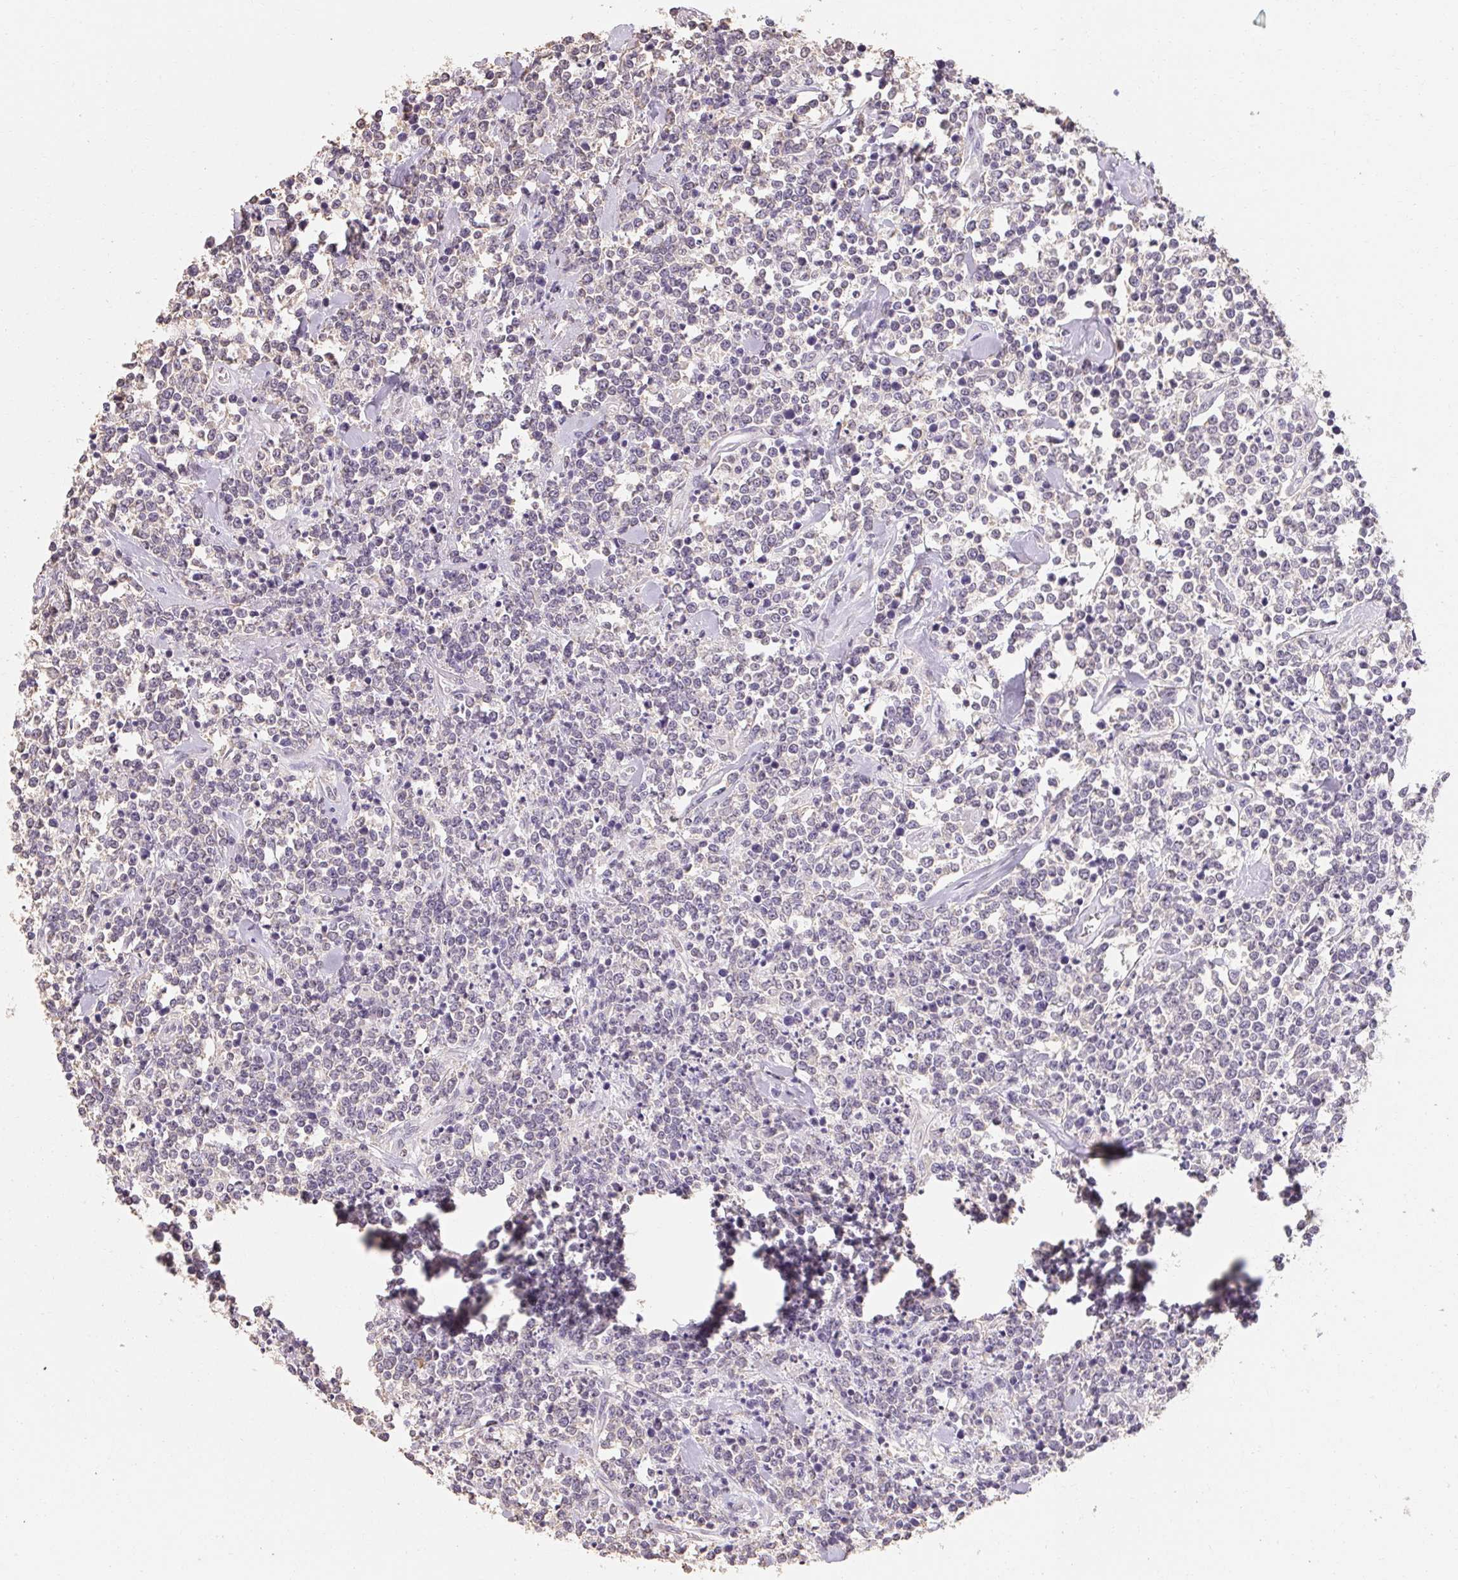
{"staining": {"intensity": "negative", "quantity": "none", "location": "none"}, "tissue": "lymphoma", "cell_type": "Tumor cells", "image_type": "cancer", "snomed": [{"axis": "morphology", "description": "Malignant lymphoma, non-Hodgkin's type, High grade"}, {"axis": "topography", "description": "Colon"}], "caption": "IHC image of human high-grade malignant lymphoma, non-Hodgkin's type stained for a protein (brown), which exhibits no positivity in tumor cells.", "gene": "MAP7D2", "patient": {"sex": "male", "age": 82}}